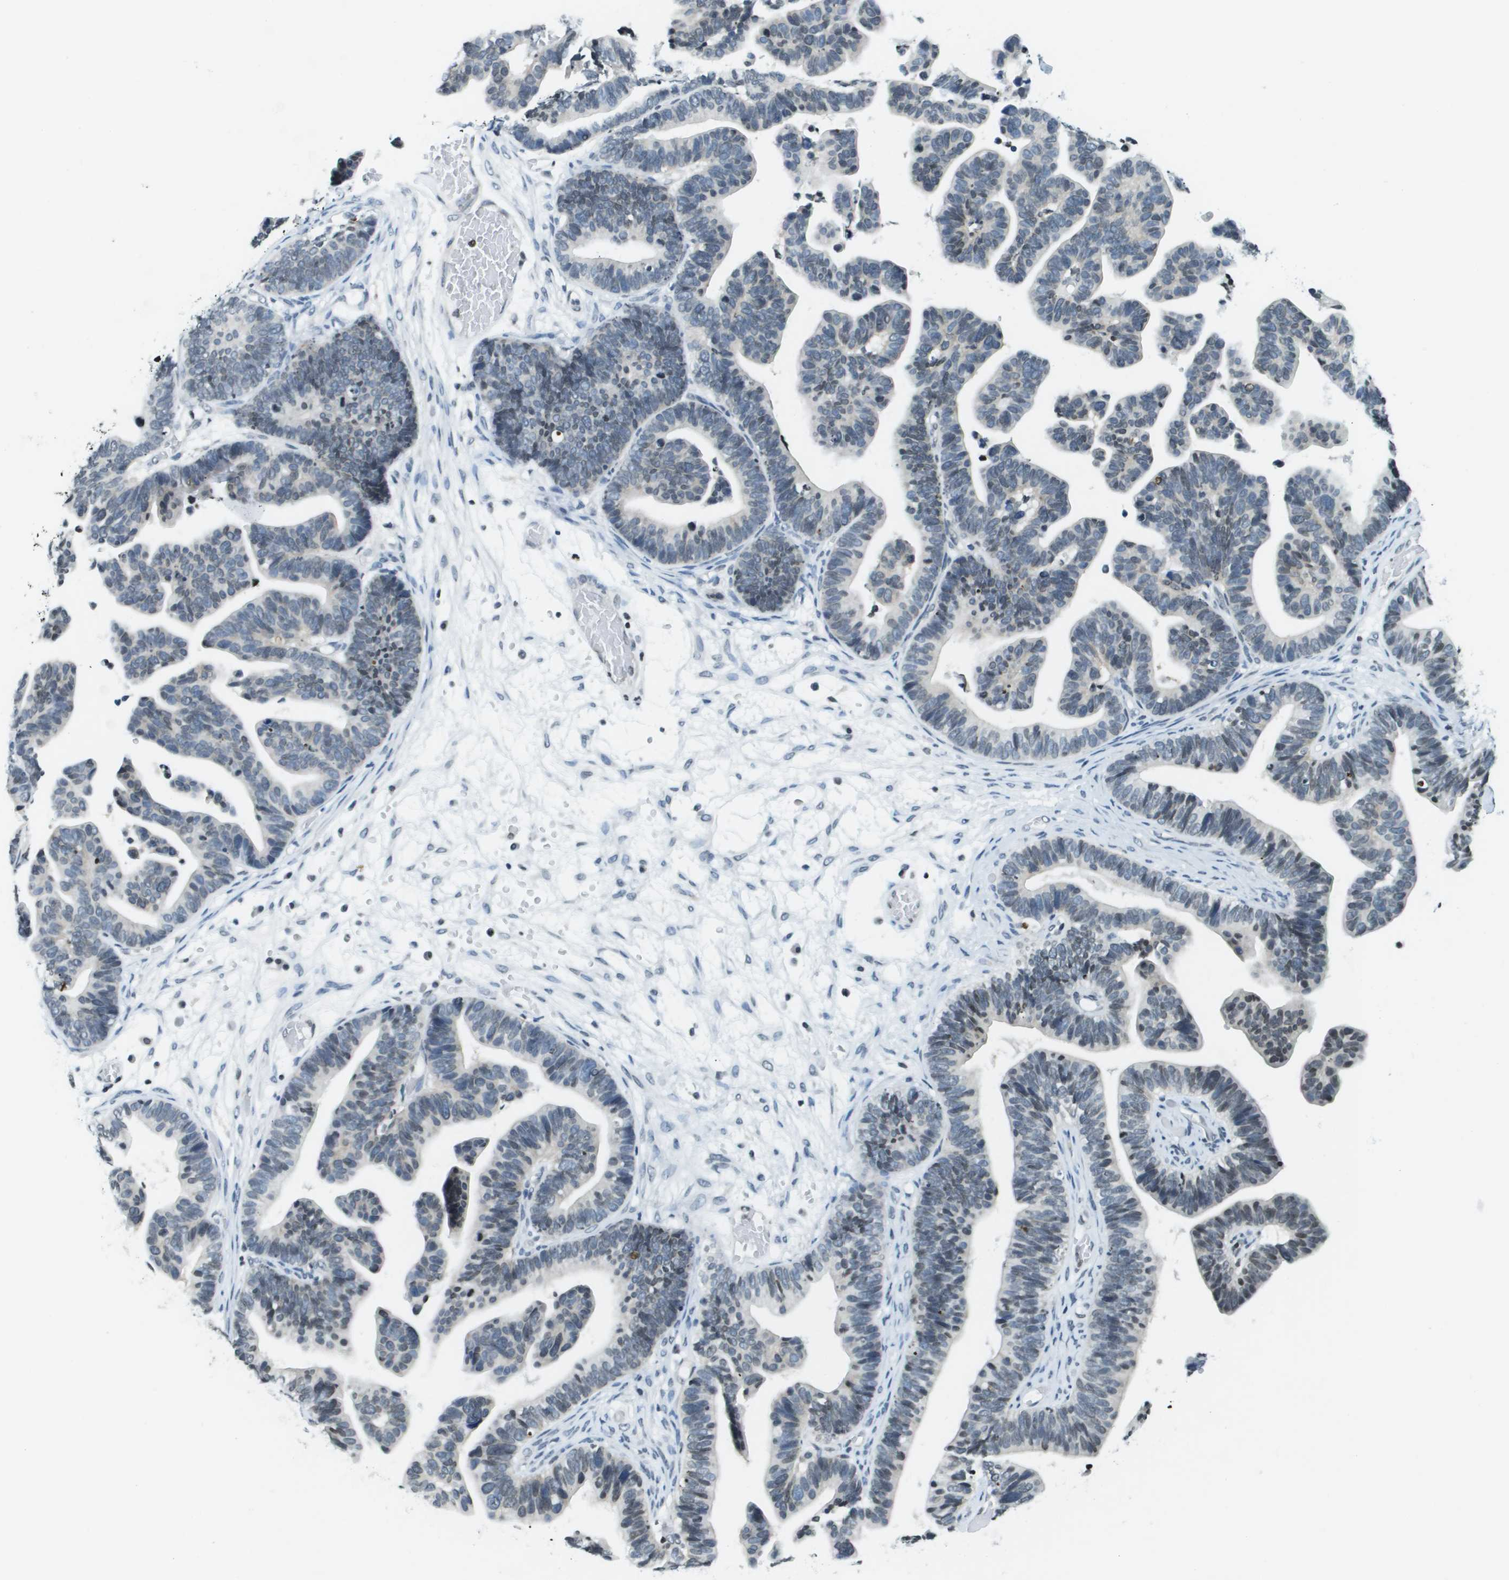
{"staining": {"intensity": "negative", "quantity": "none", "location": "none"}, "tissue": "ovarian cancer", "cell_type": "Tumor cells", "image_type": "cancer", "snomed": [{"axis": "morphology", "description": "Cystadenocarcinoma, serous, NOS"}, {"axis": "topography", "description": "Ovary"}], "caption": "This micrograph is of ovarian cancer stained with IHC to label a protein in brown with the nuclei are counter-stained blue. There is no positivity in tumor cells.", "gene": "UVRAG", "patient": {"sex": "female", "age": 56}}